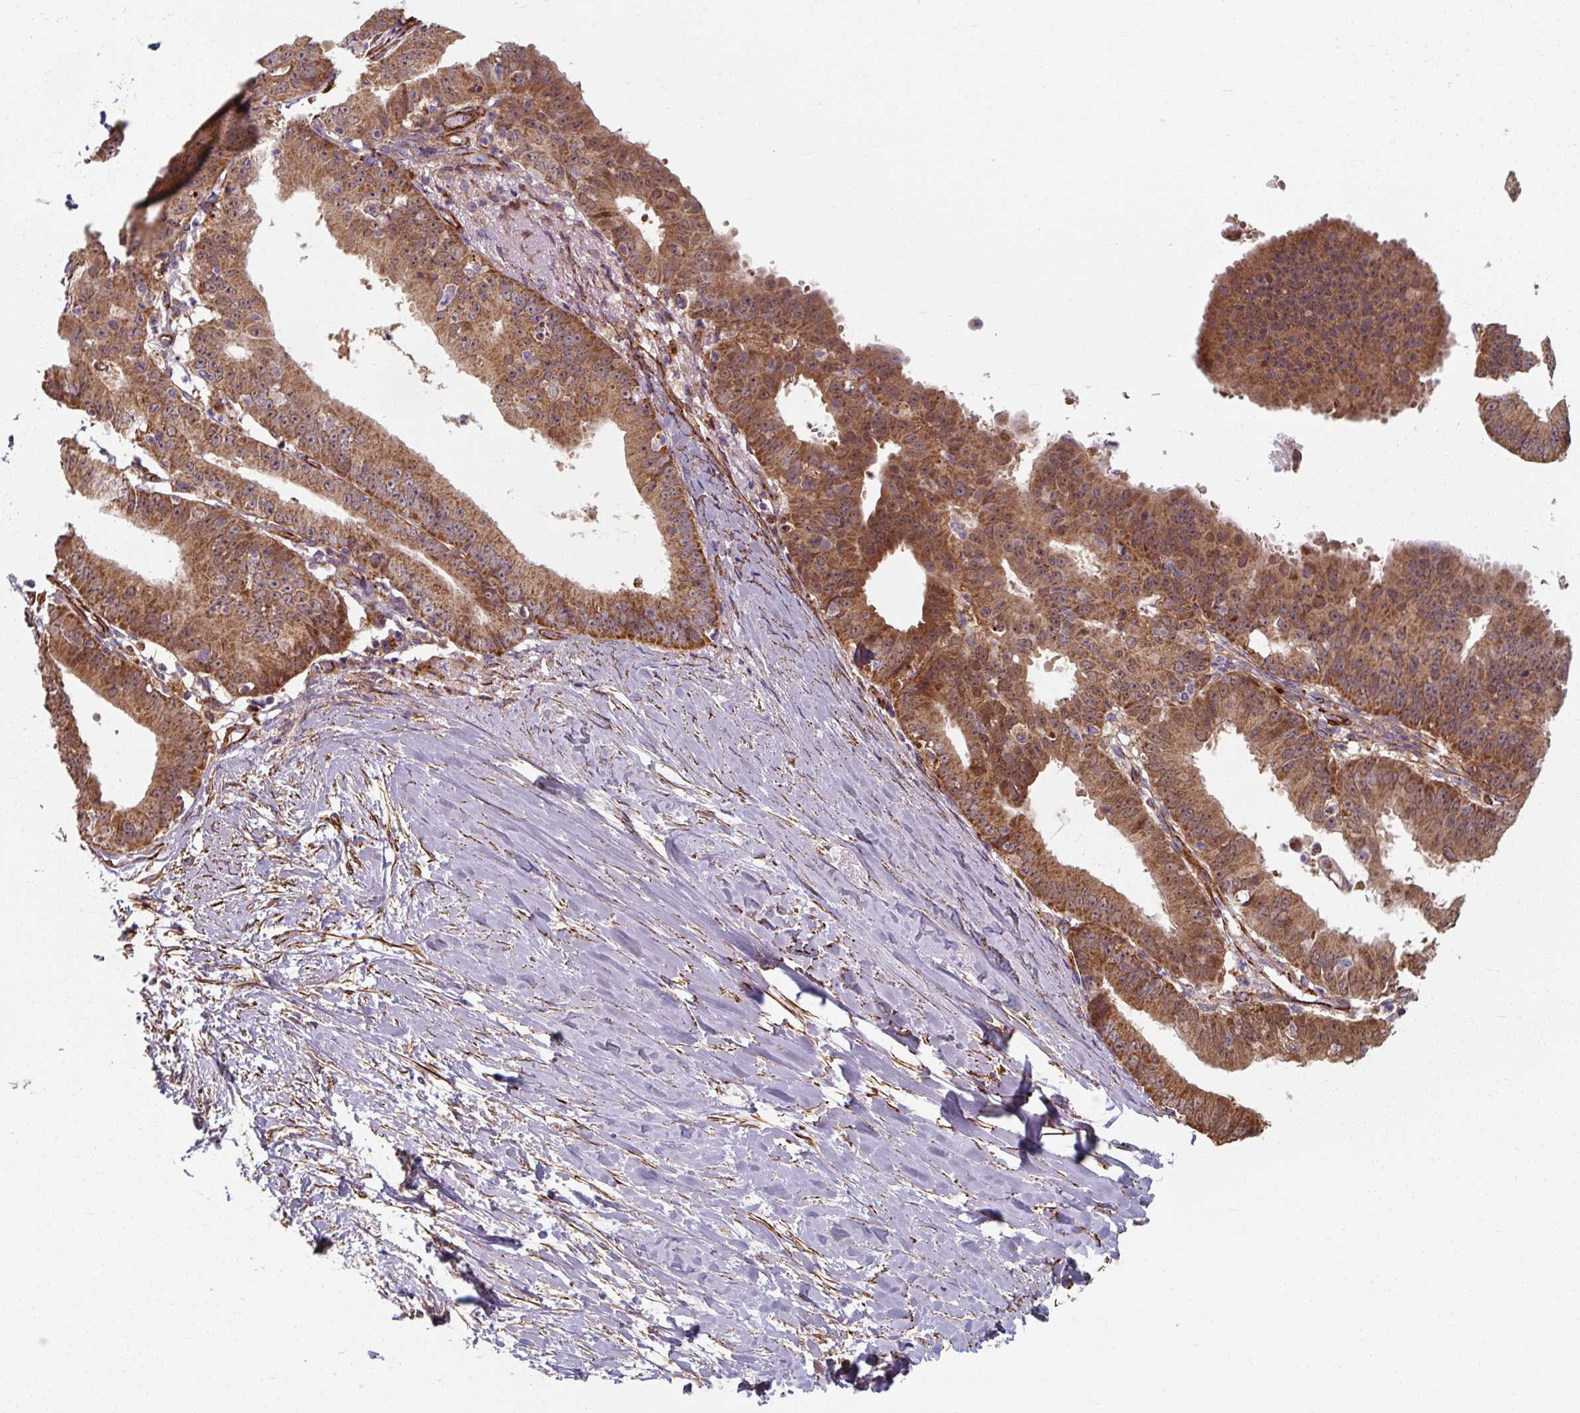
{"staining": {"intensity": "moderate", "quantity": ">75%", "location": "cytoplasmic/membranous"}, "tissue": "ovarian cancer", "cell_type": "Tumor cells", "image_type": "cancer", "snomed": [{"axis": "morphology", "description": "Carcinoma, endometroid"}, {"axis": "topography", "description": "Ovary"}], "caption": "Protein expression analysis of ovarian endometroid carcinoma reveals moderate cytoplasmic/membranous positivity in approximately >75% of tumor cells.", "gene": "MRPS5", "patient": {"sex": "female", "age": 42}}